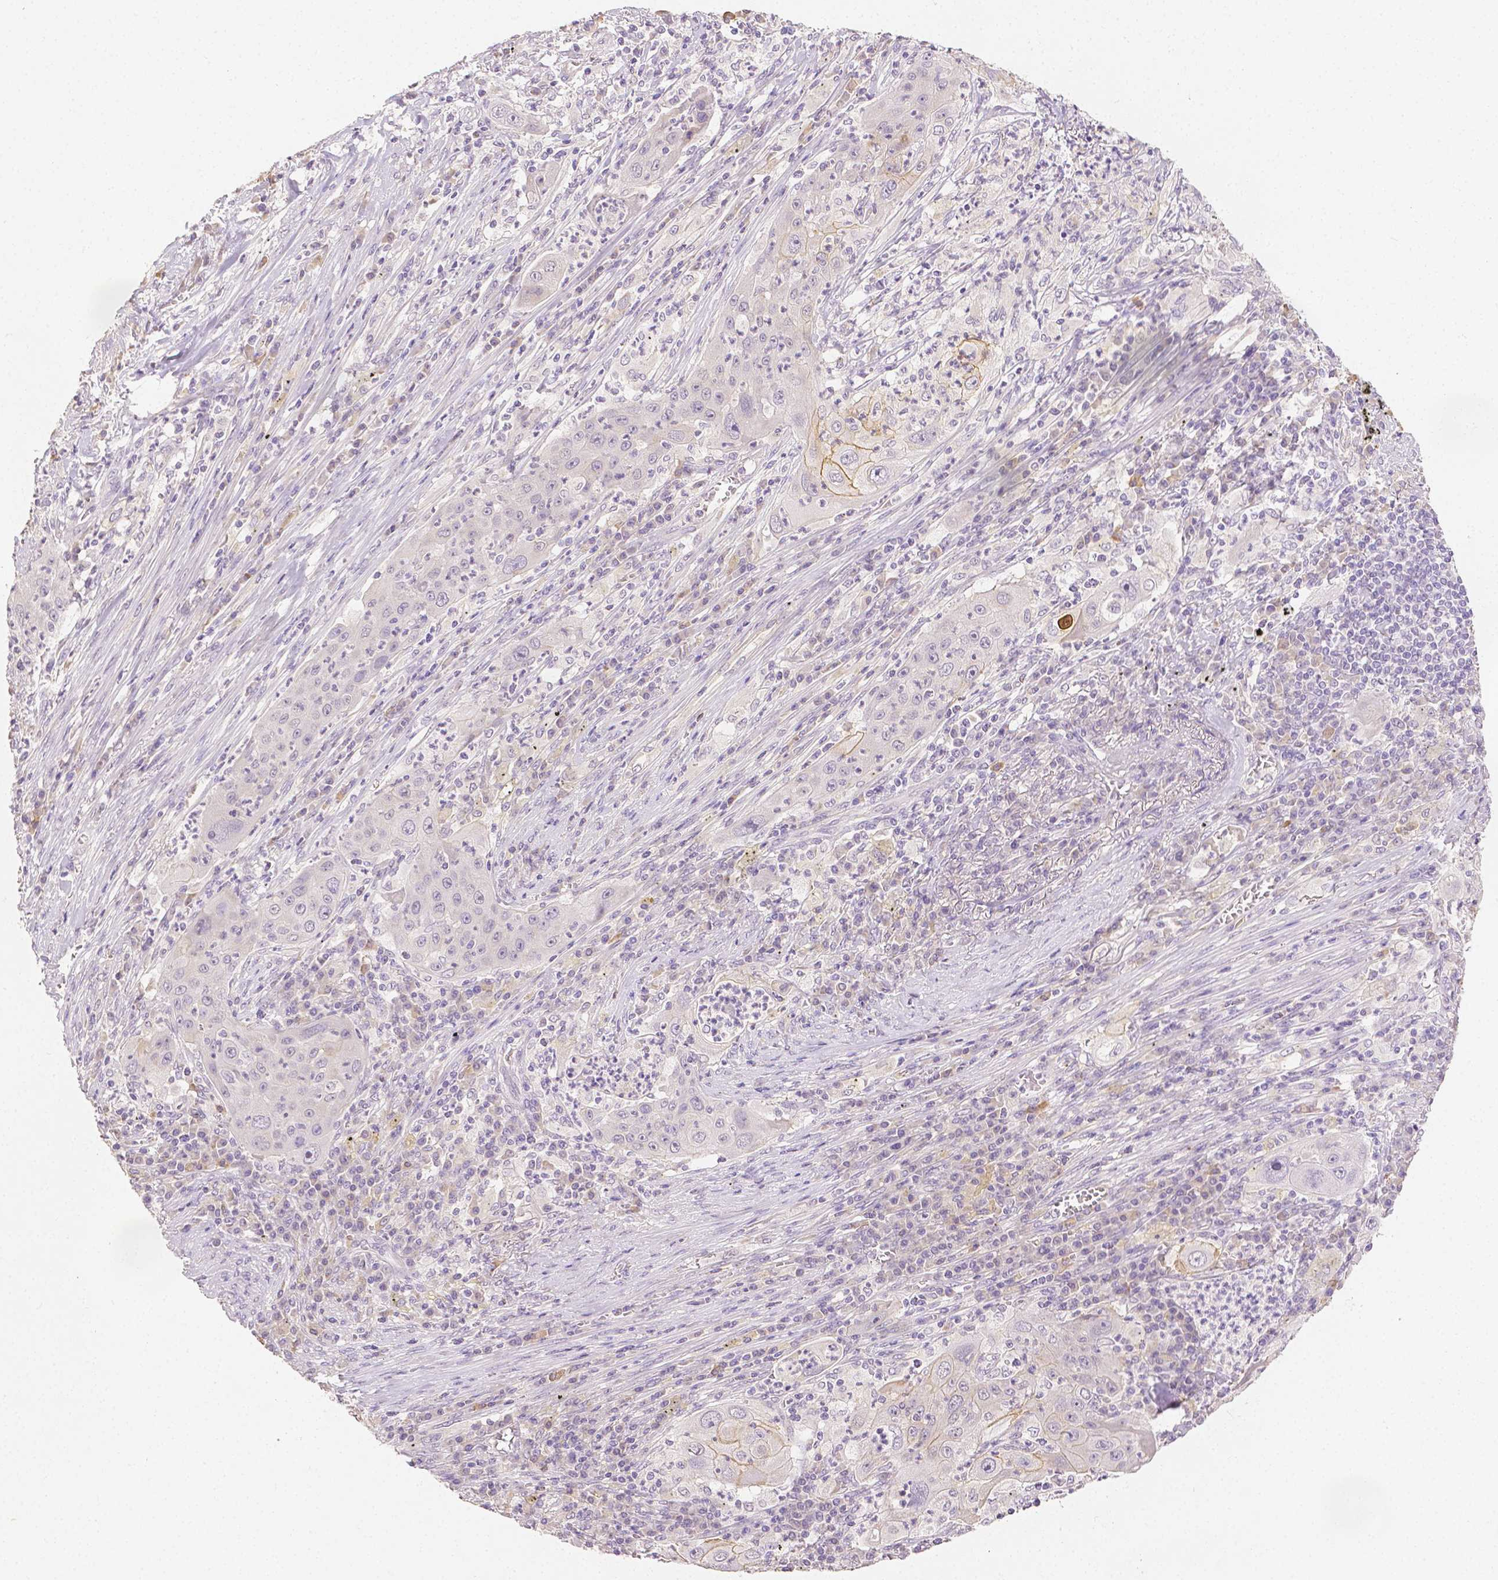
{"staining": {"intensity": "moderate", "quantity": "<25%", "location": "cytoplasmic/membranous"}, "tissue": "lung cancer", "cell_type": "Tumor cells", "image_type": "cancer", "snomed": [{"axis": "morphology", "description": "Squamous cell carcinoma, NOS"}, {"axis": "topography", "description": "Lung"}], "caption": "Protein staining of lung cancer tissue displays moderate cytoplasmic/membranous expression in approximately <25% of tumor cells.", "gene": "TGM1", "patient": {"sex": "female", "age": 59}}